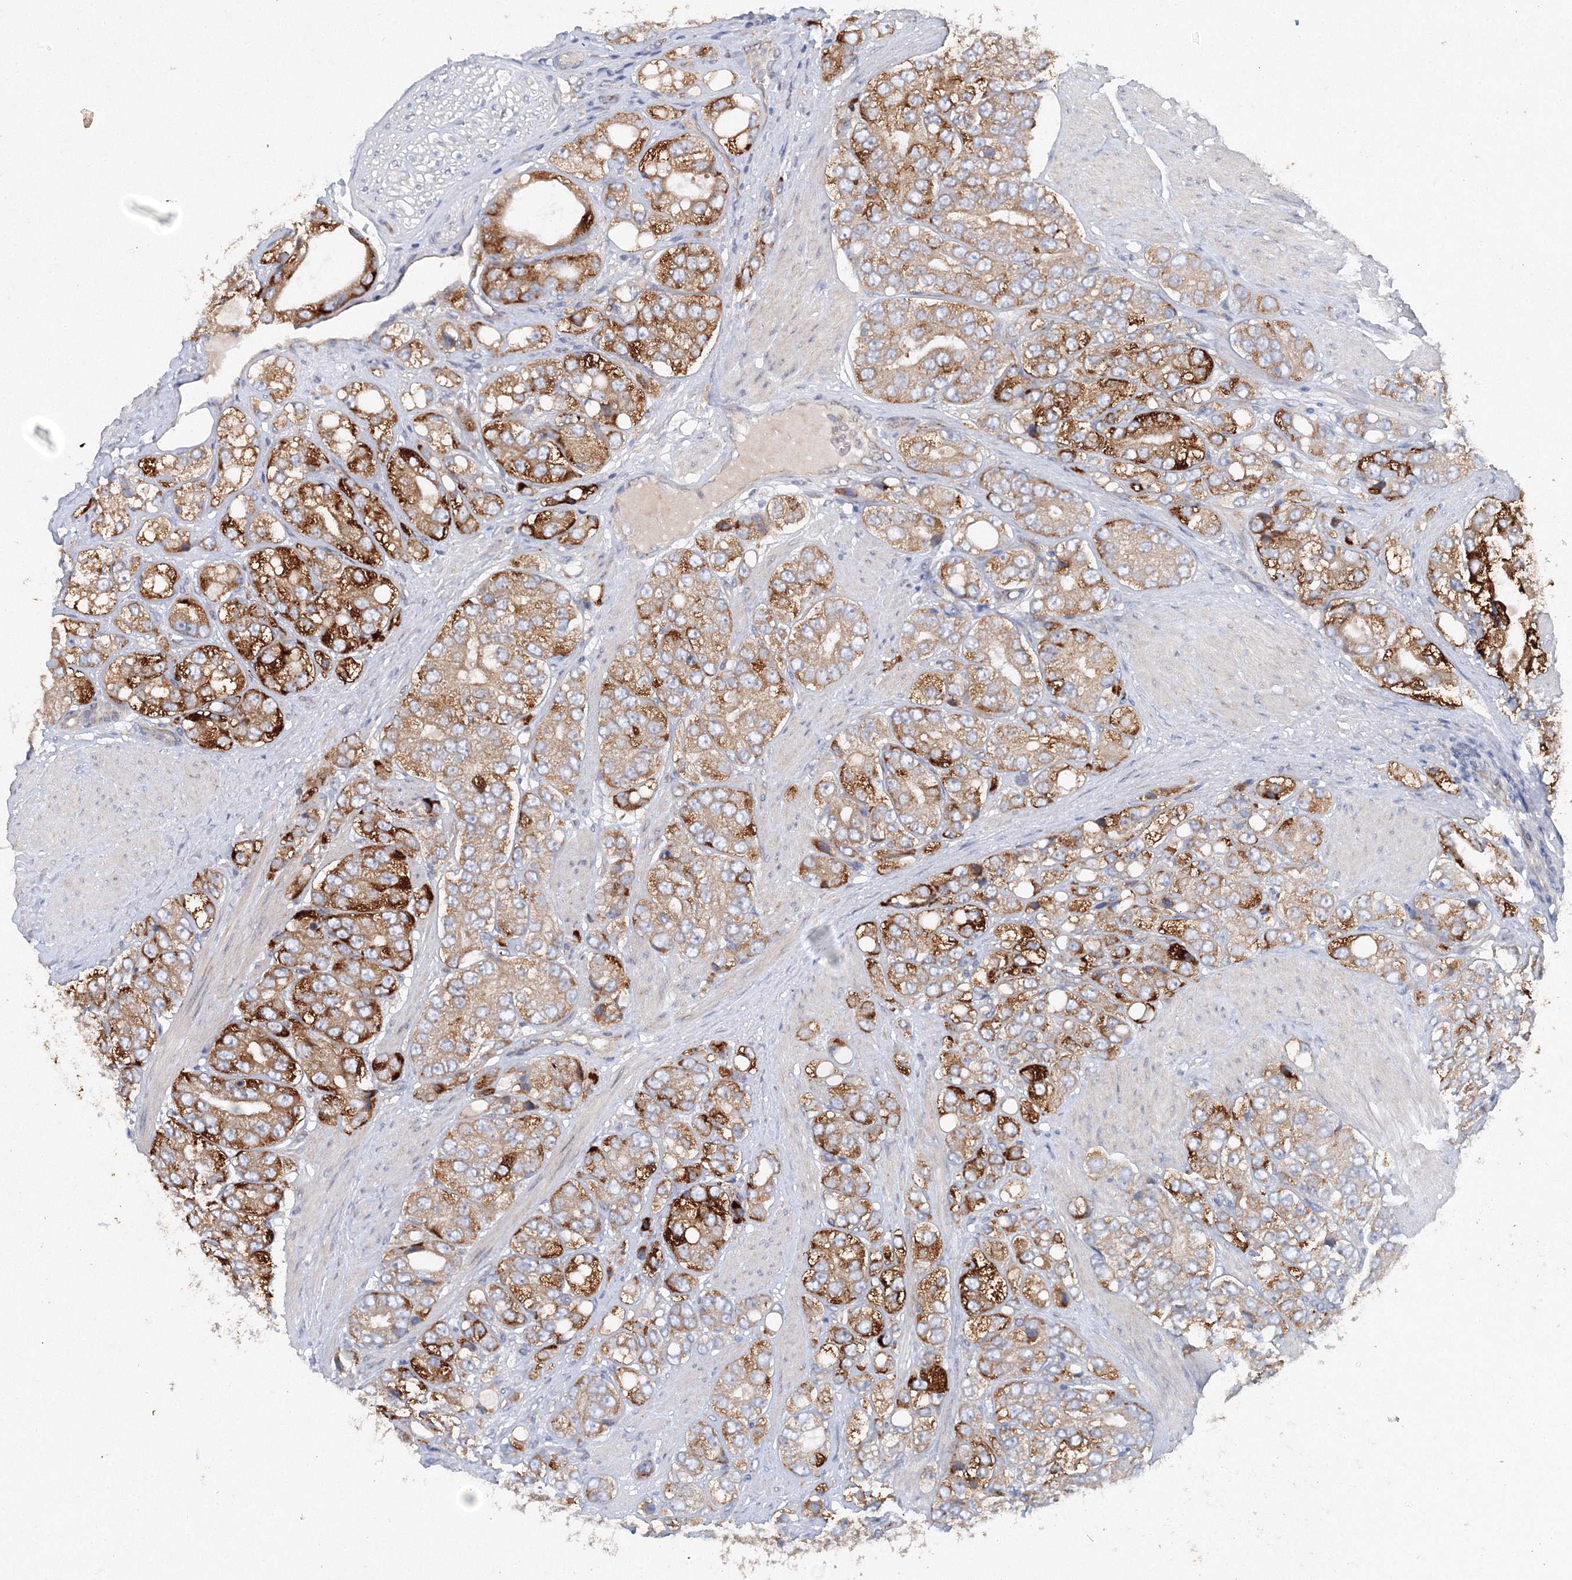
{"staining": {"intensity": "strong", "quantity": "25%-75%", "location": "cytoplasmic/membranous"}, "tissue": "prostate cancer", "cell_type": "Tumor cells", "image_type": "cancer", "snomed": [{"axis": "morphology", "description": "Adenocarcinoma, High grade"}, {"axis": "topography", "description": "Prostate"}], "caption": "Strong cytoplasmic/membranous staining is identified in approximately 25%-75% of tumor cells in prostate high-grade adenocarcinoma.", "gene": "SLC36A1", "patient": {"sex": "male", "age": 50}}